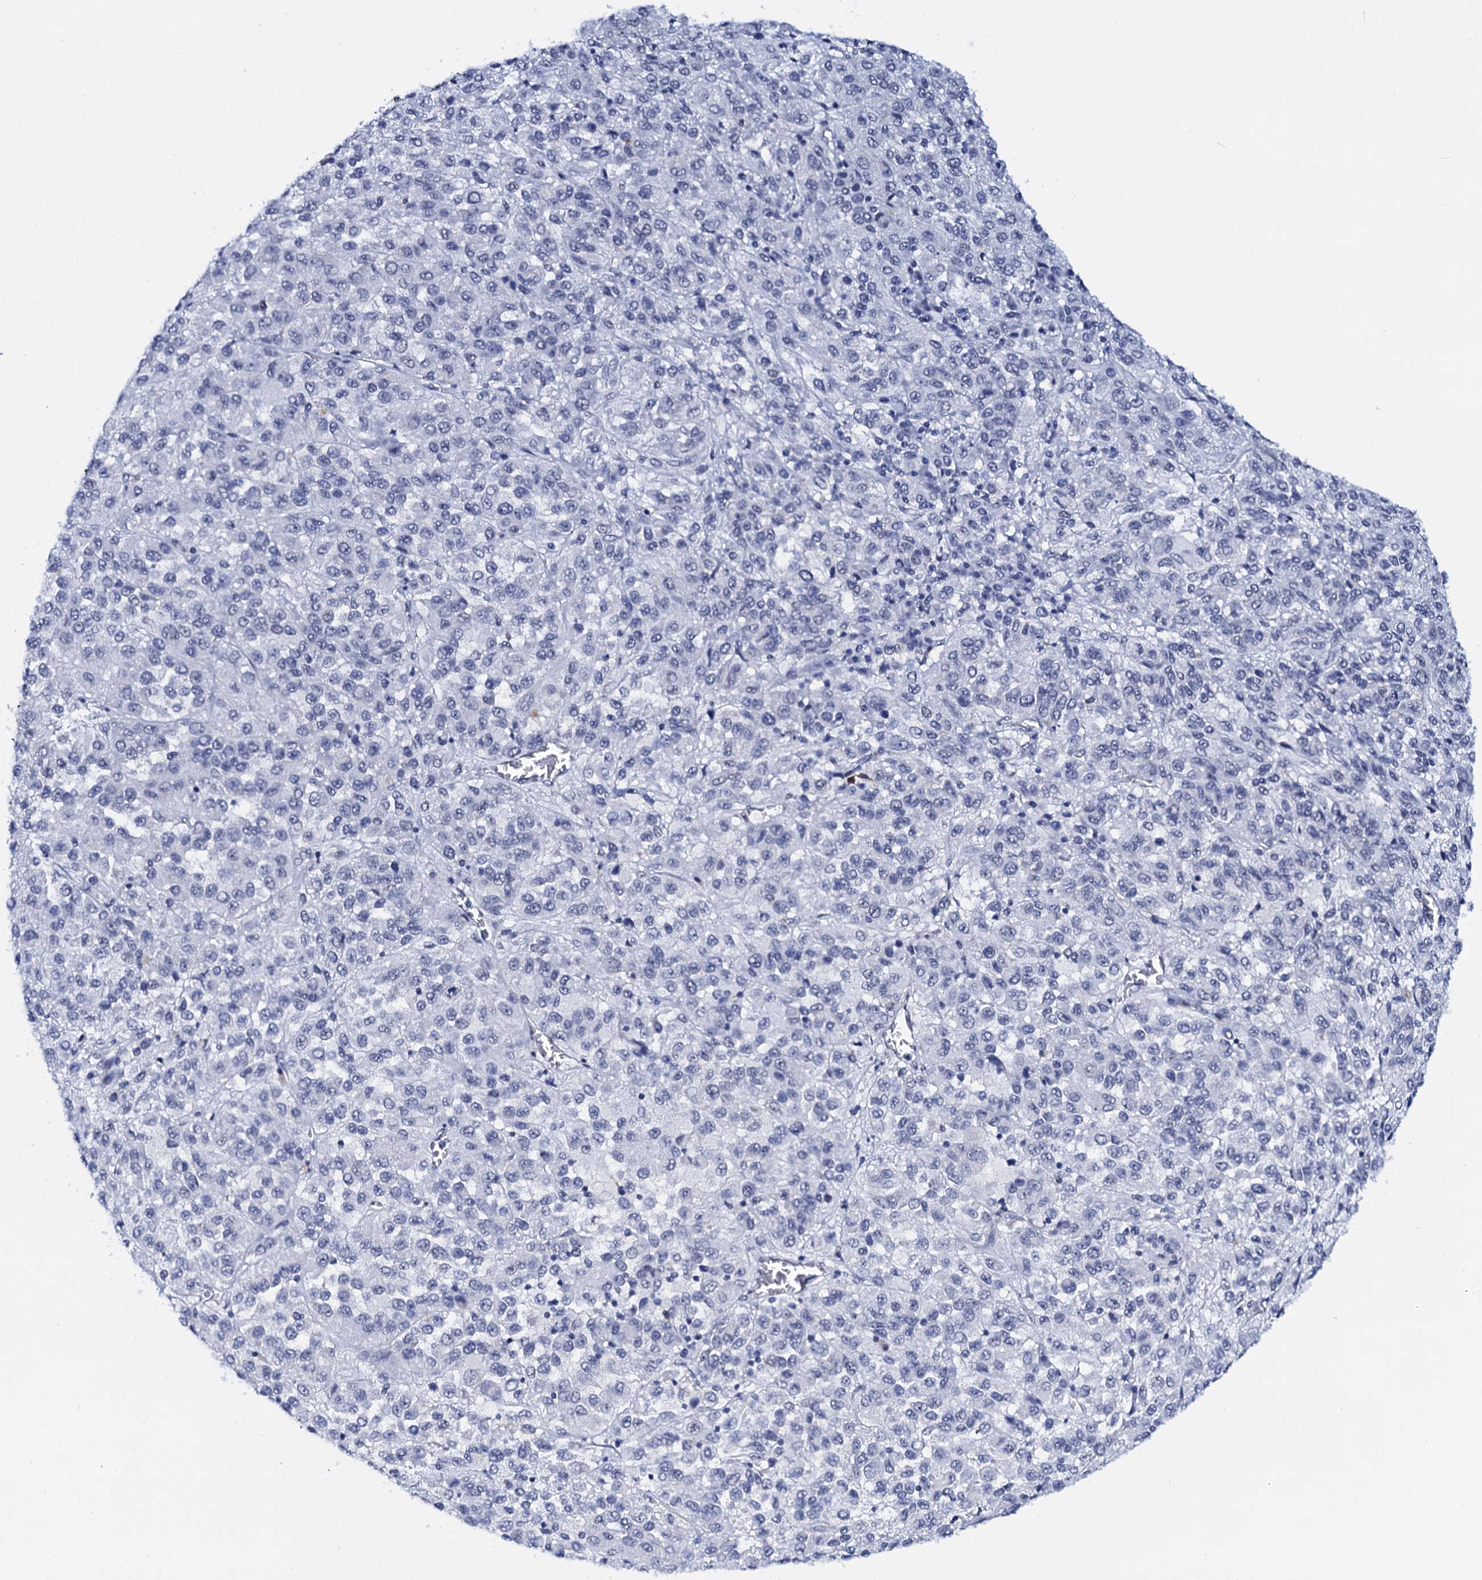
{"staining": {"intensity": "negative", "quantity": "none", "location": "none"}, "tissue": "melanoma", "cell_type": "Tumor cells", "image_type": "cancer", "snomed": [{"axis": "morphology", "description": "Malignant melanoma, Metastatic site"}, {"axis": "topography", "description": "Lung"}], "caption": "Immunohistochemical staining of malignant melanoma (metastatic site) displays no significant staining in tumor cells.", "gene": "C16orf87", "patient": {"sex": "male", "age": 64}}